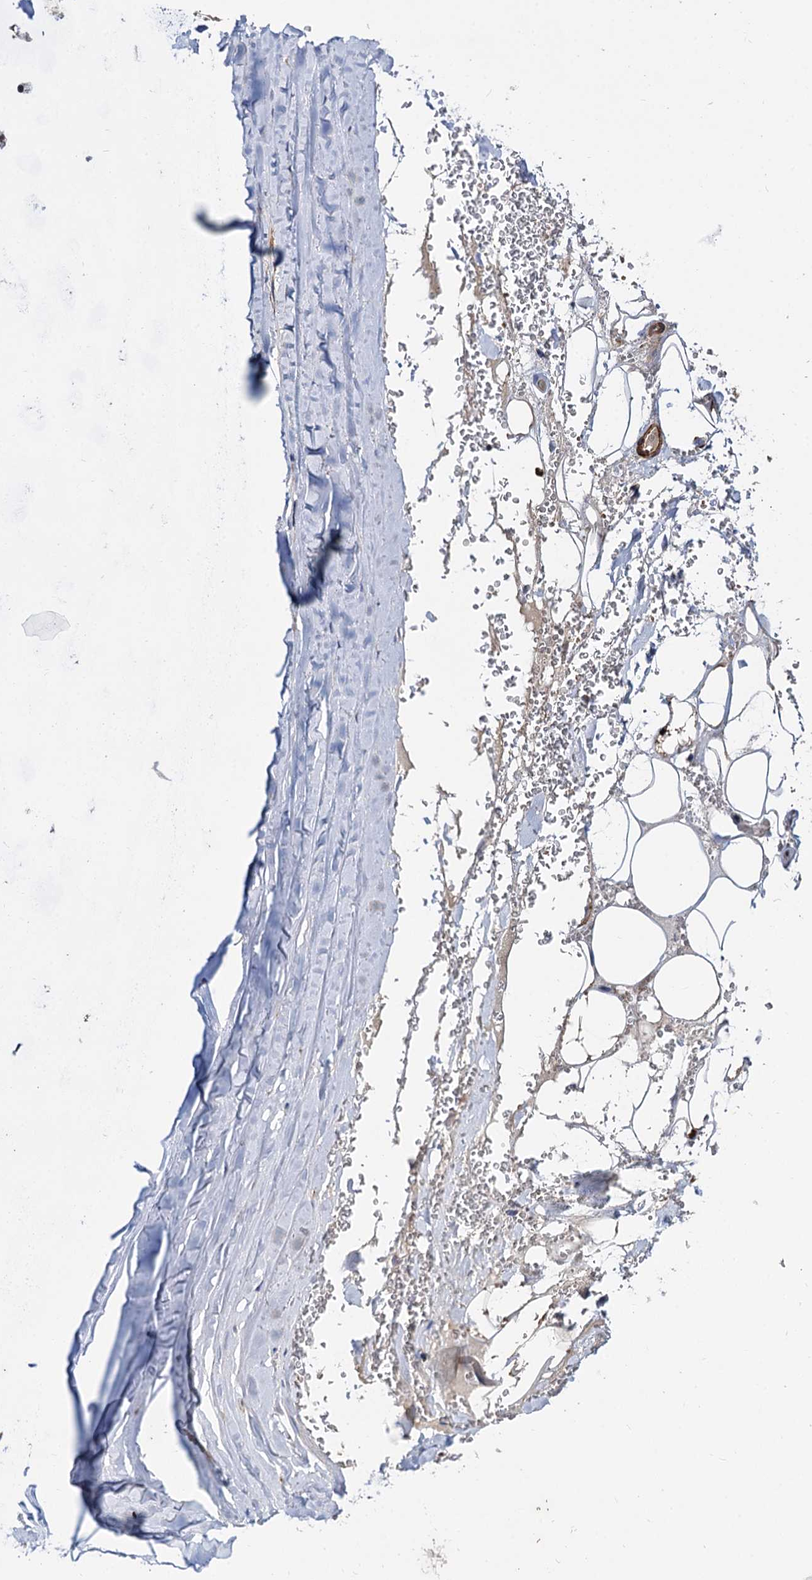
{"staining": {"intensity": "moderate", "quantity": "25%-75%", "location": "cytoplasmic/membranous,nuclear"}, "tissue": "adipose tissue", "cell_type": "Adipocytes", "image_type": "normal", "snomed": [{"axis": "morphology", "description": "Normal tissue, NOS"}, {"axis": "topography", "description": "Cartilage tissue"}], "caption": "Protein analysis of normal adipose tissue exhibits moderate cytoplasmic/membranous,nuclear staining in approximately 25%-75% of adipocytes.", "gene": "ALKBH7", "patient": {"sex": "female", "age": 63}}